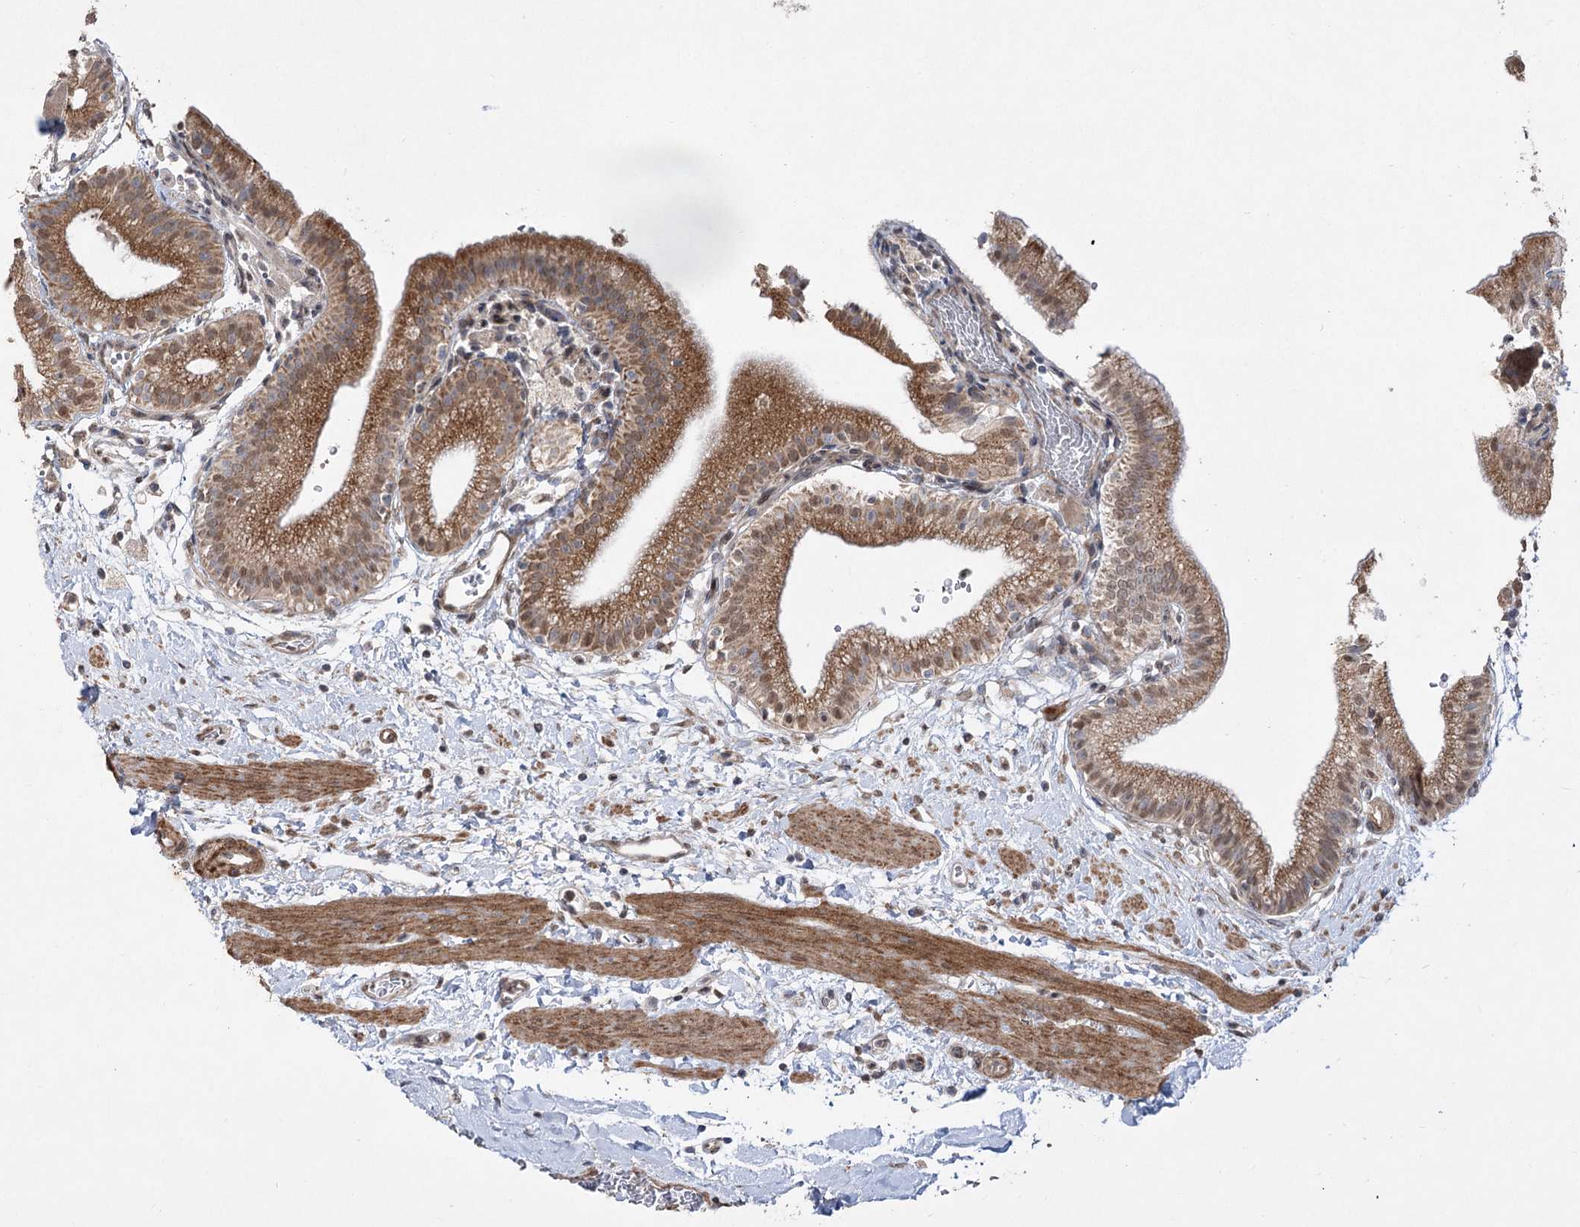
{"staining": {"intensity": "moderate", "quantity": ">75%", "location": "cytoplasmic/membranous,nuclear"}, "tissue": "gallbladder", "cell_type": "Glandular cells", "image_type": "normal", "snomed": [{"axis": "morphology", "description": "Normal tissue, NOS"}, {"axis": "topography", "description": "Gallbladder"}], "caption": "The image exhibits a brown stain indicating the presence of a protein in the cytoplasmic/membranous,nuclear of glandular cells in gallbladder. Ihc stains the protein of interest in brown and the nuclei are stained blue.", "gene": "ZSCAN23", "patient": {"sex": "male", "age": 55}}